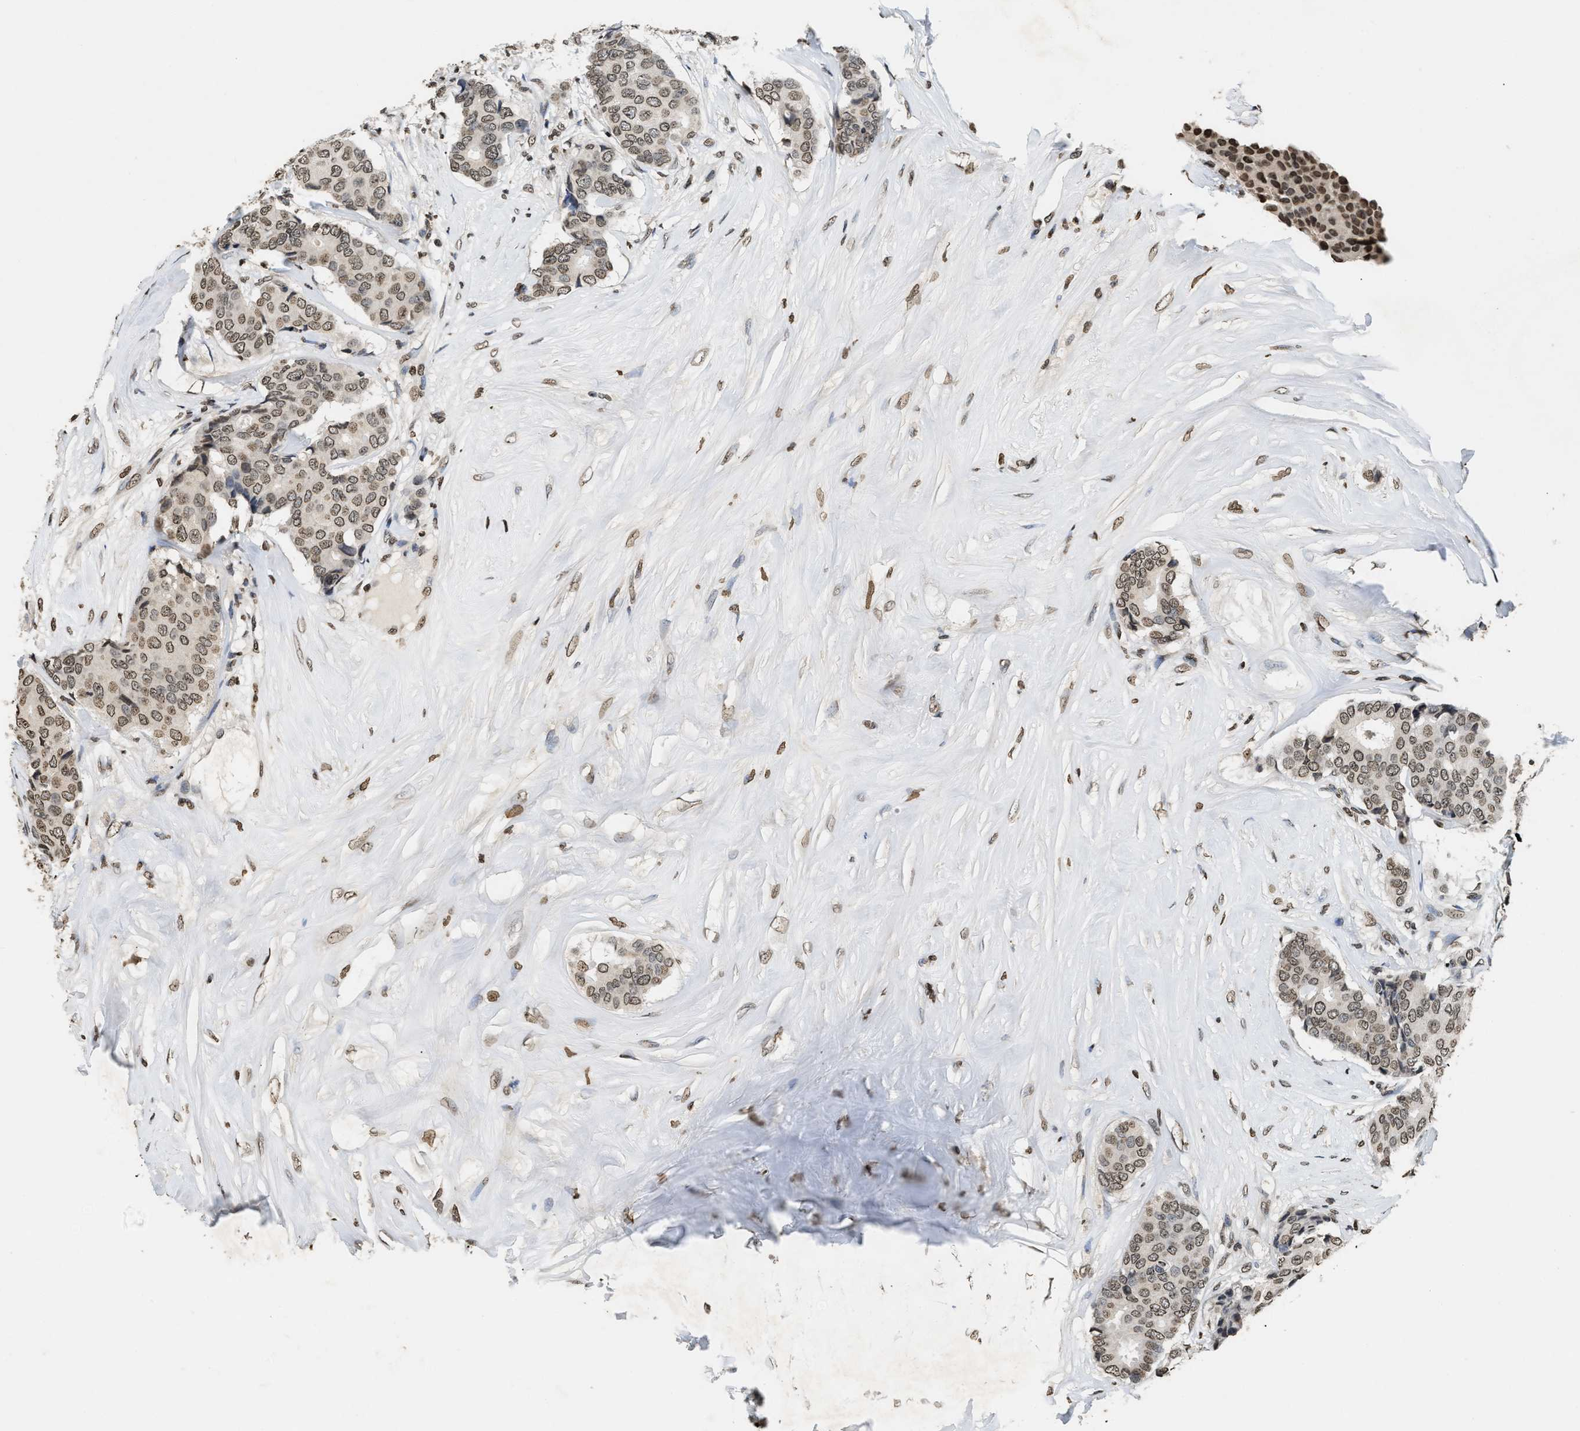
{"staining": {"intensity": "weak", "quantity": ">75%", "location": "nuclear"}, "tissue": "breast cancer", "cell_type": "Tumor cells", "image_type": "cancer", "snomed": [{"axis": "morphology", "description": "Duct carcinoma"}, {"axis": "topography", "description": "Breast"}], "caption": "DAB immunohistochemical staining of breast cancer (infiltrating ductal carcinoma) shows weak nuclear protein positivity in approximately >75% of tumor cells. Immunohistochemistry (ihc) stains the protein in brown and the nuclei are stained blue.", "gene": "DNASE1L3", "patient": {"sex": "female", "age": 75}}